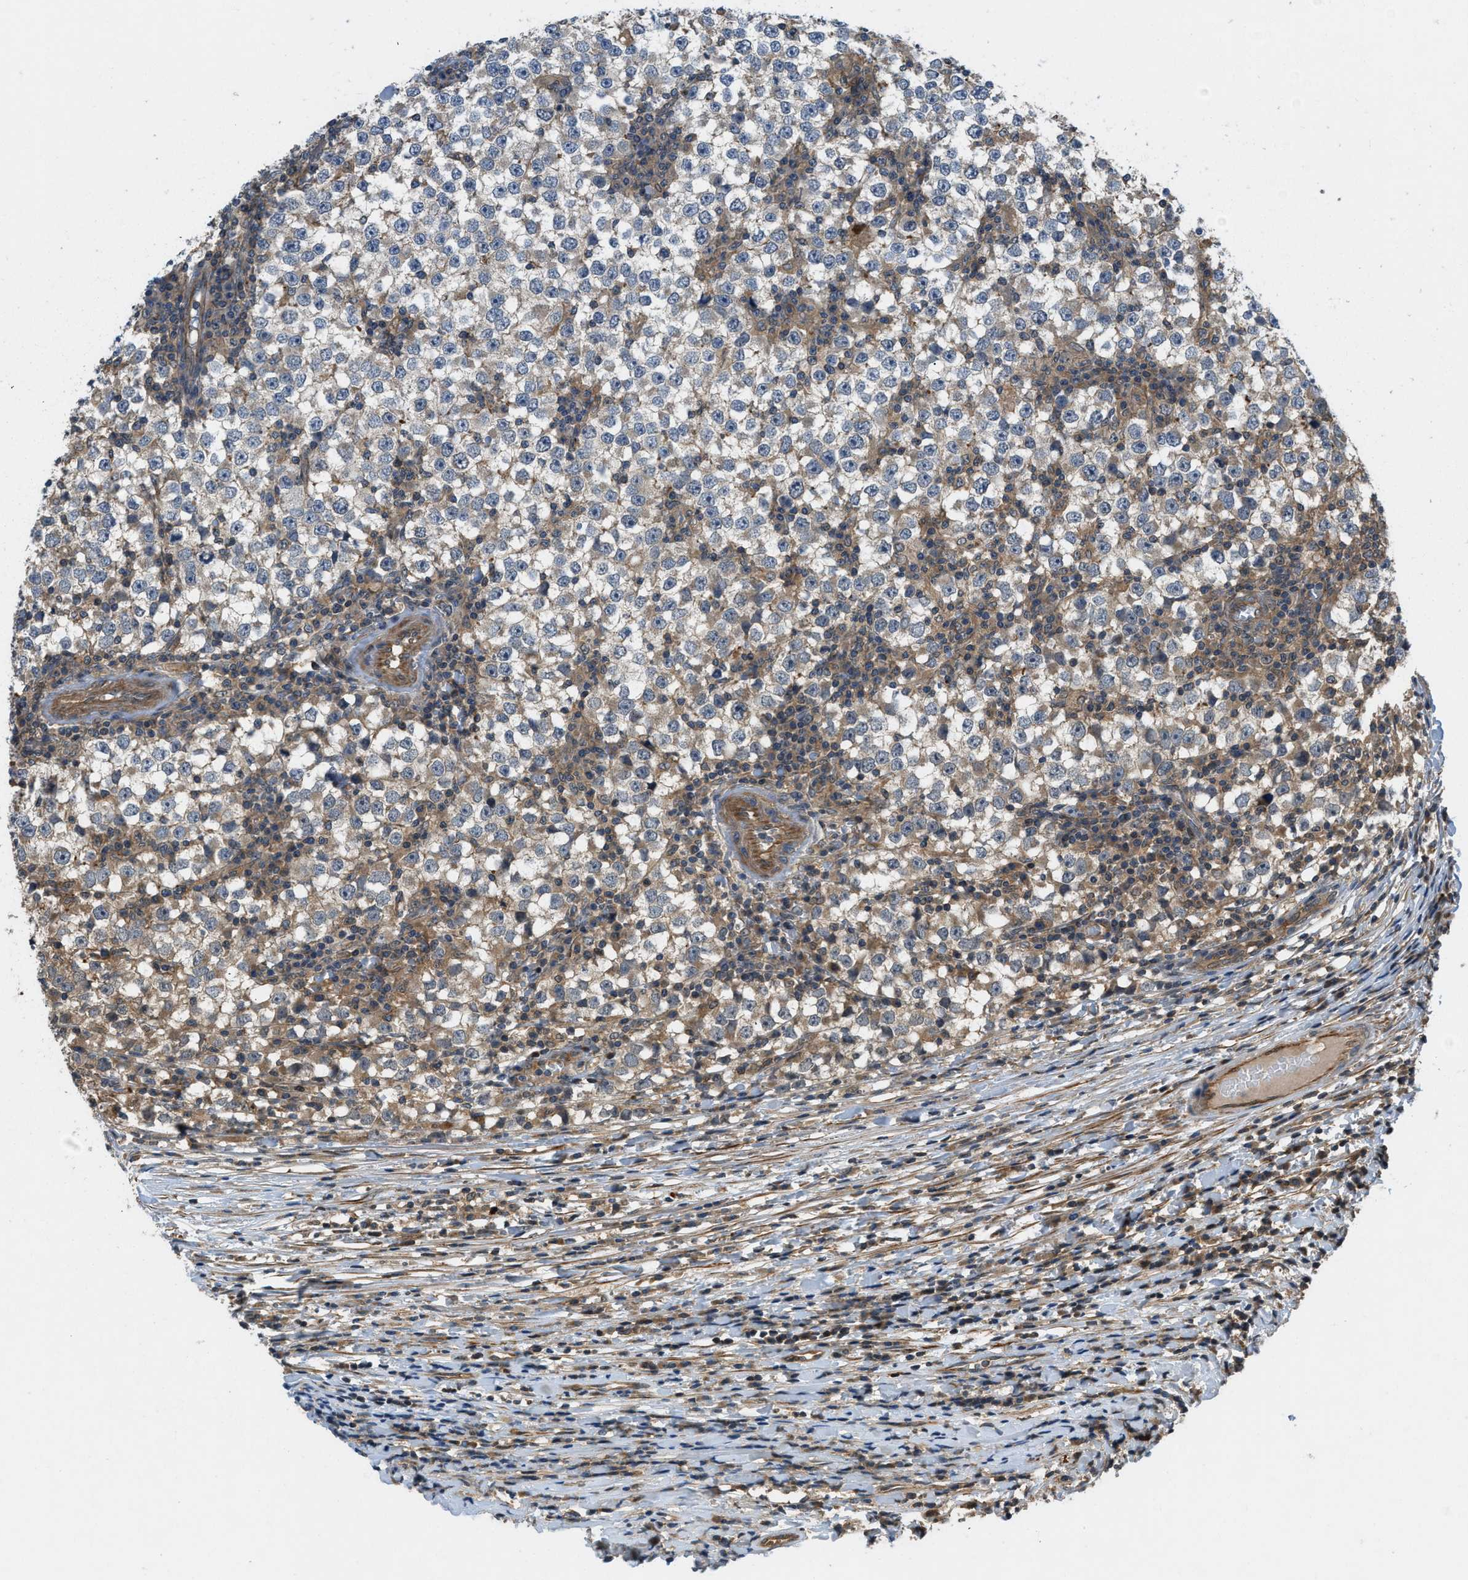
{"staining": {"intensity": "moderate", "quantity": "<25%", "location": "cytoplasmic/membranous"}, "tissue": "testis cancer", "cell_type": "Tumor cells", "image_type": "cancer", "snomed": [{"axis": "morphology", "description": "Seminoma, NOS"}, {"axis": "topography", "description": "Testis"}], "caption": "Immunohistochemistry (IHC) (DAB) staining of testis cancer reveals moderate cytoplasmic/membranous protein expression in approximately <25% of tumor cells.", "gene": "GPR31", "patient": {"sex": "male", "age": 65}}